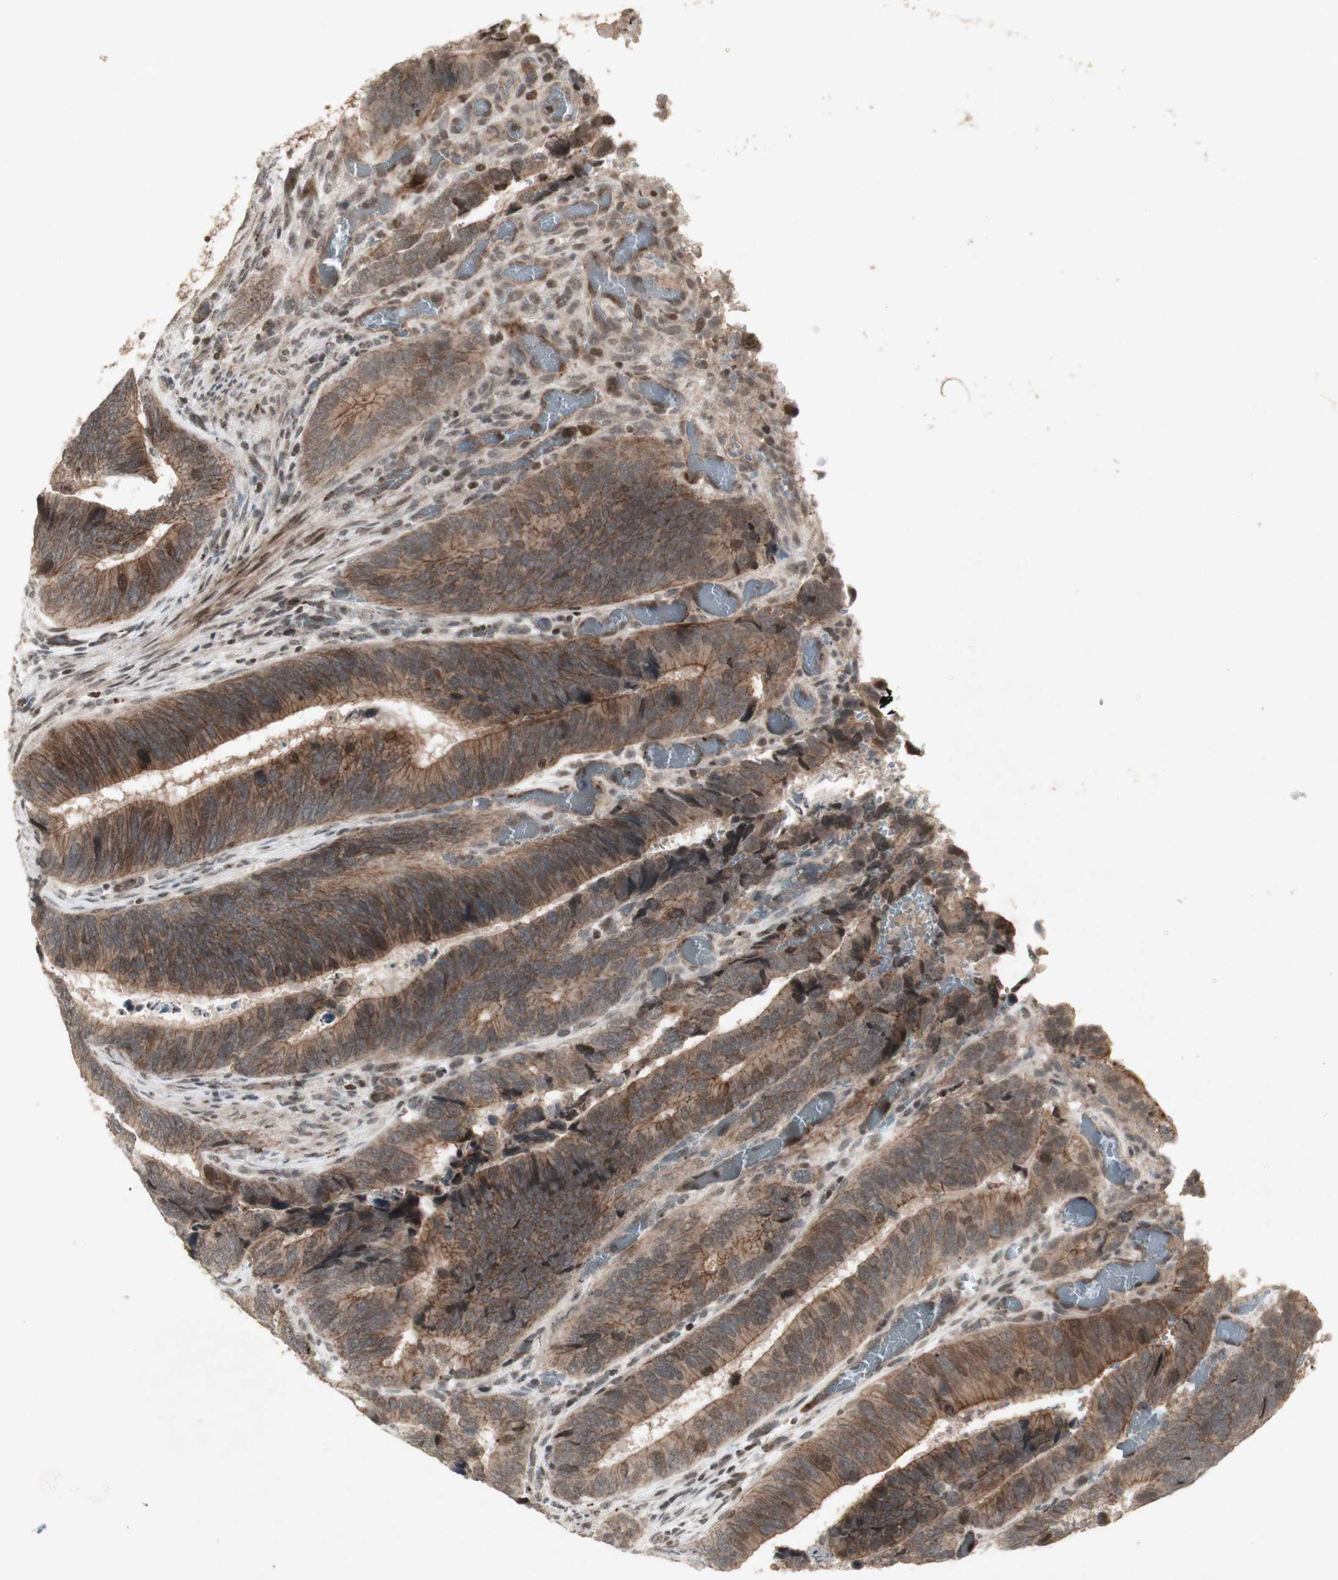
{"staining": {"intensity": "weak", "quantity": ">75%", "location": "cytoplasmic/membranous"}, "tissue": "colorectal cancer", "cell_type": "Tumor cells", "image_type": "cancer", "snomed": [{"axis": "morphology", "description": "Adenocarcinoma, NOS"}, {"axis": "topography", "description": "Colon"}], "caption": "Tumor cells reveal low levels of weak cytoplasmic/membranous staining in about >75% of cells in colorectal cancer.", "gene": "PLXNA1", "patient": {"sex": "male", "age": 72}}